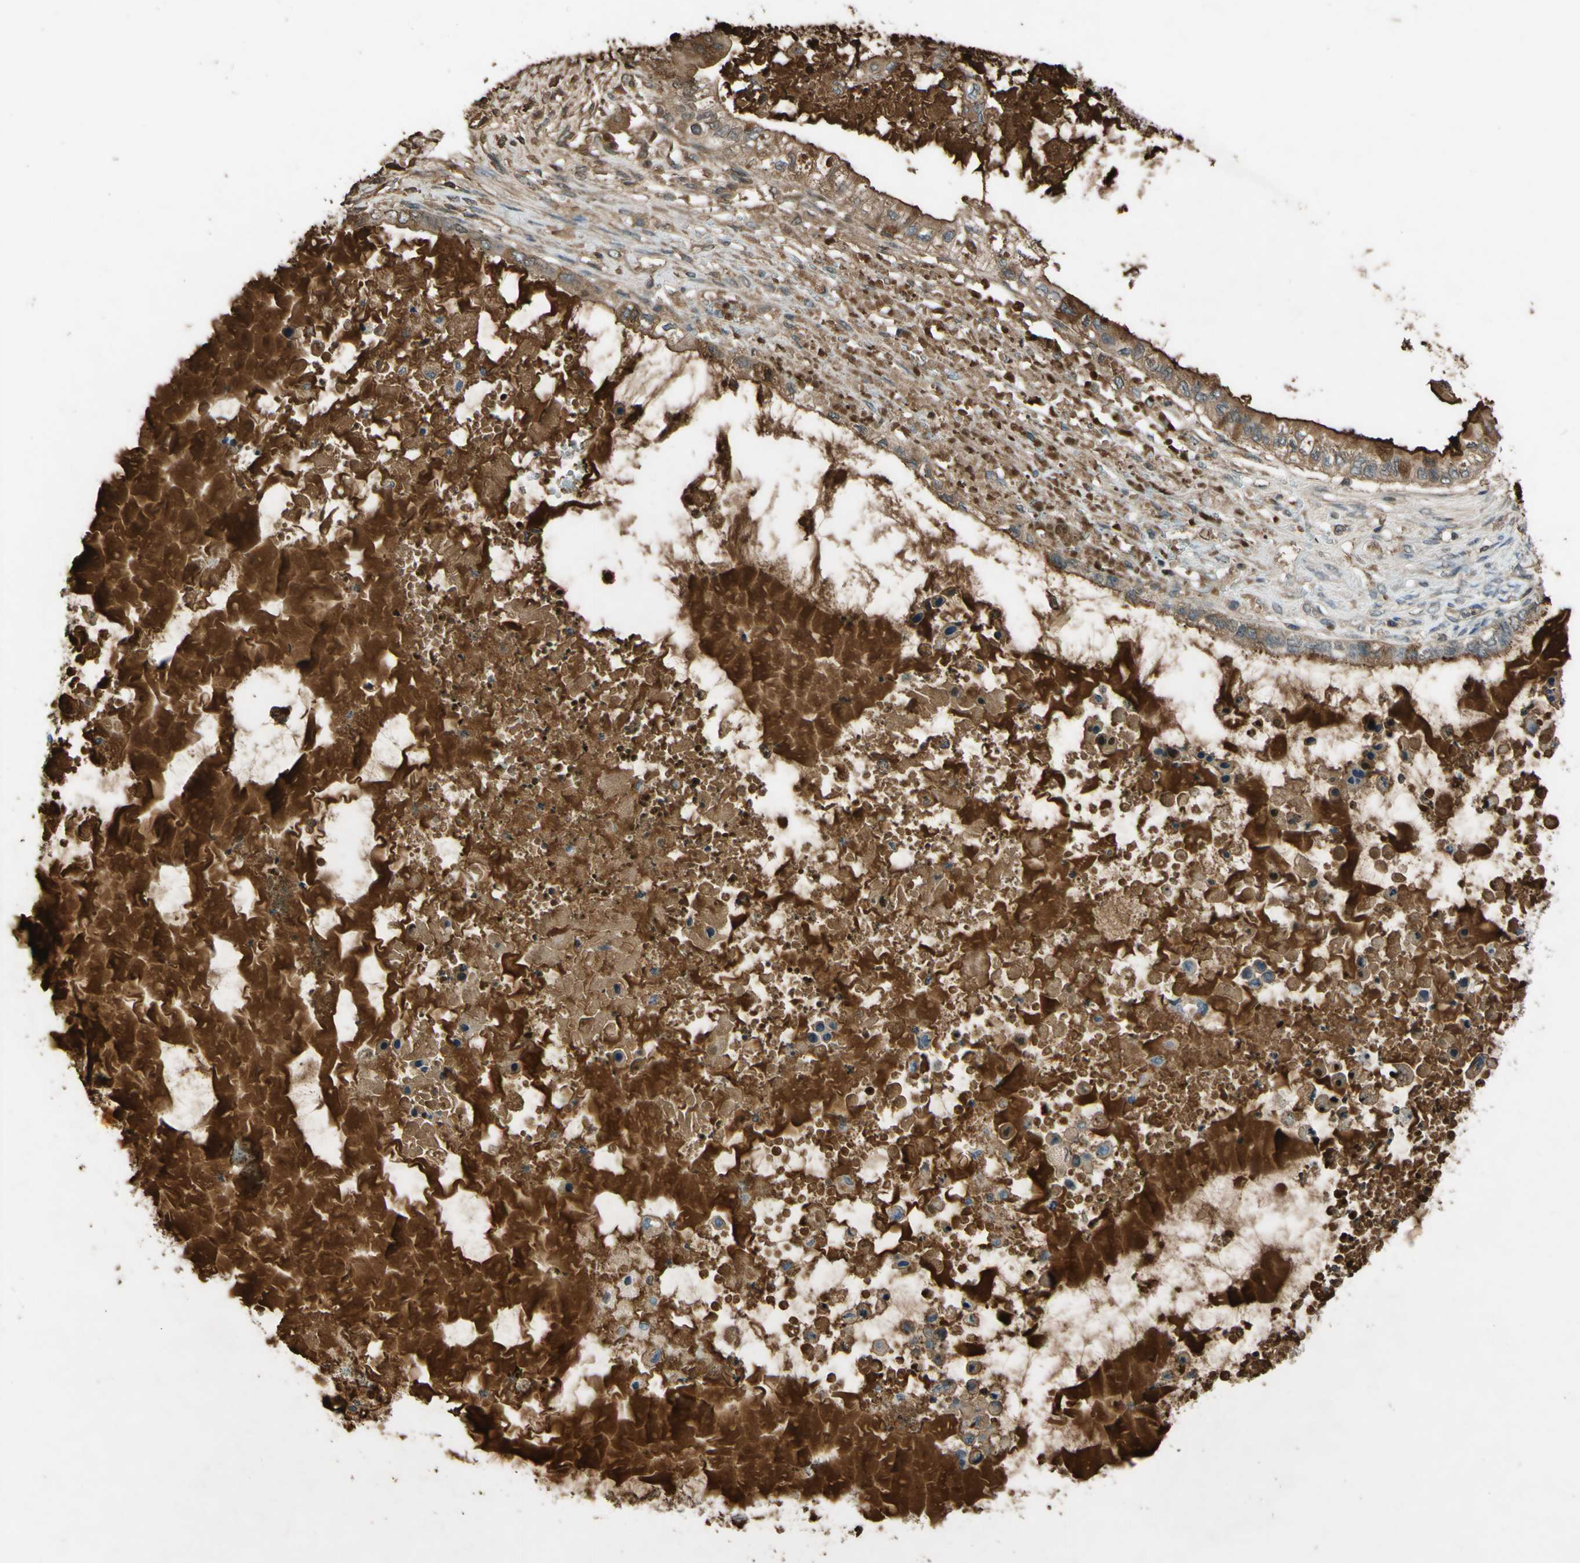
{"staining": {"intensity": "moderate", "quantity": ">75%", "location": "cytoplasmic/membranous"}, "tissue": "ovarian cancer", "cell_type": "Tumor cells", "image_type": "cancer", "snomed": [{"axis": "morphology", "description": "Cystadenocarcinoma, mucinous, NOS"}, {"axis": "topography", "description": "Ovary"}], "caption": "Ovarian cancer stained with a brown dye demonstrates moderate cytoplasmic/membranous positive positivity in about >75% of tumor cells.", "gene": "TIMP2", "patient": {"sex": "female", "age": 80}}